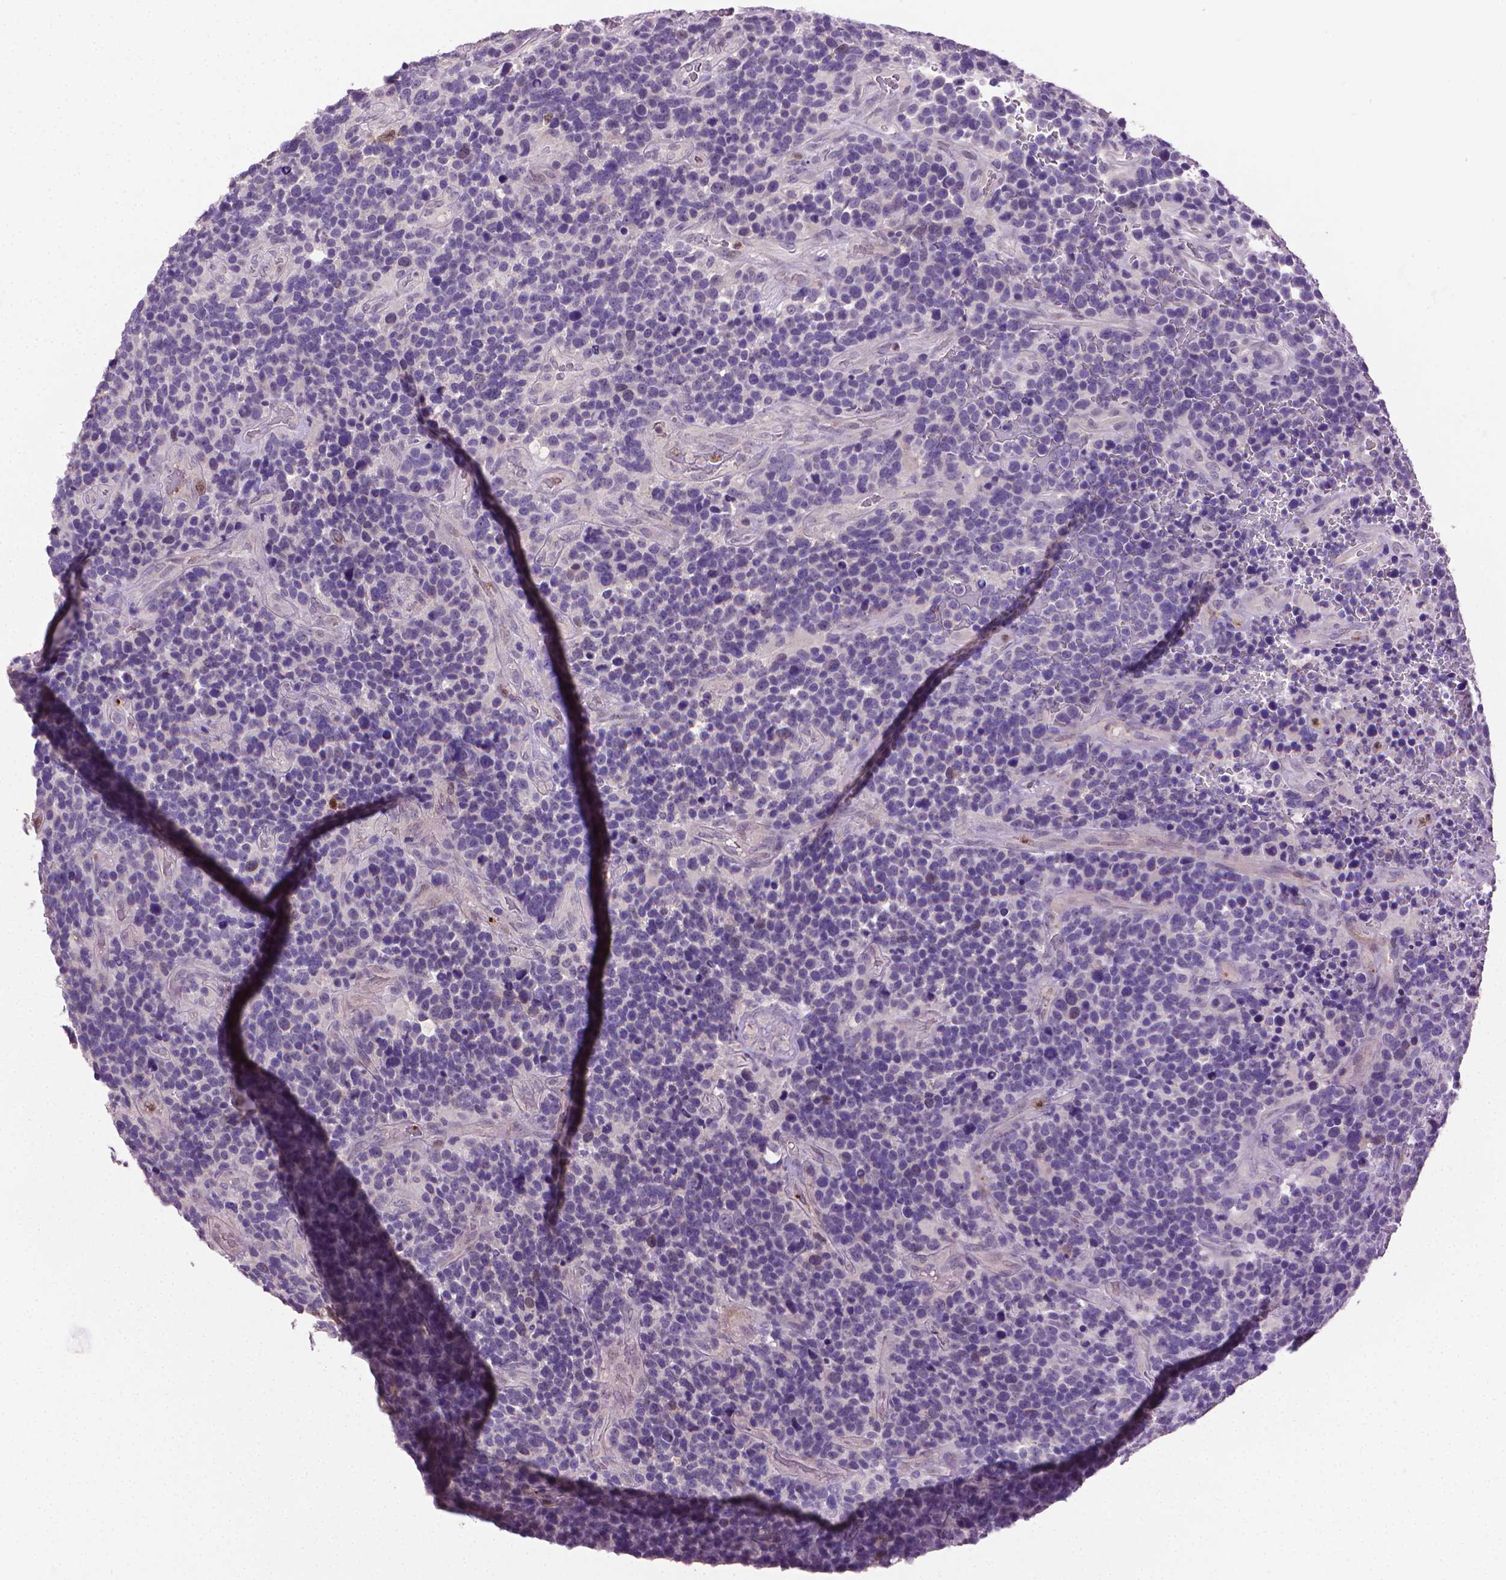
{"staining": {"intensity": "negative", "quantity": "none", "location": "none"}, "tissue": "glioma", "cell_type": "Tumor cells", "image_type": "cancer", "snomed": [{"axis": "morphology", "description": "Glioma, malignant, High grade"}, {"axis": "topography", "description": "Brain"}], "caption": "An image of human glioma is negative for staining in tumor cells.", "gene": "CDKN2D", "patient": {"sex": "male", "age": 33}}